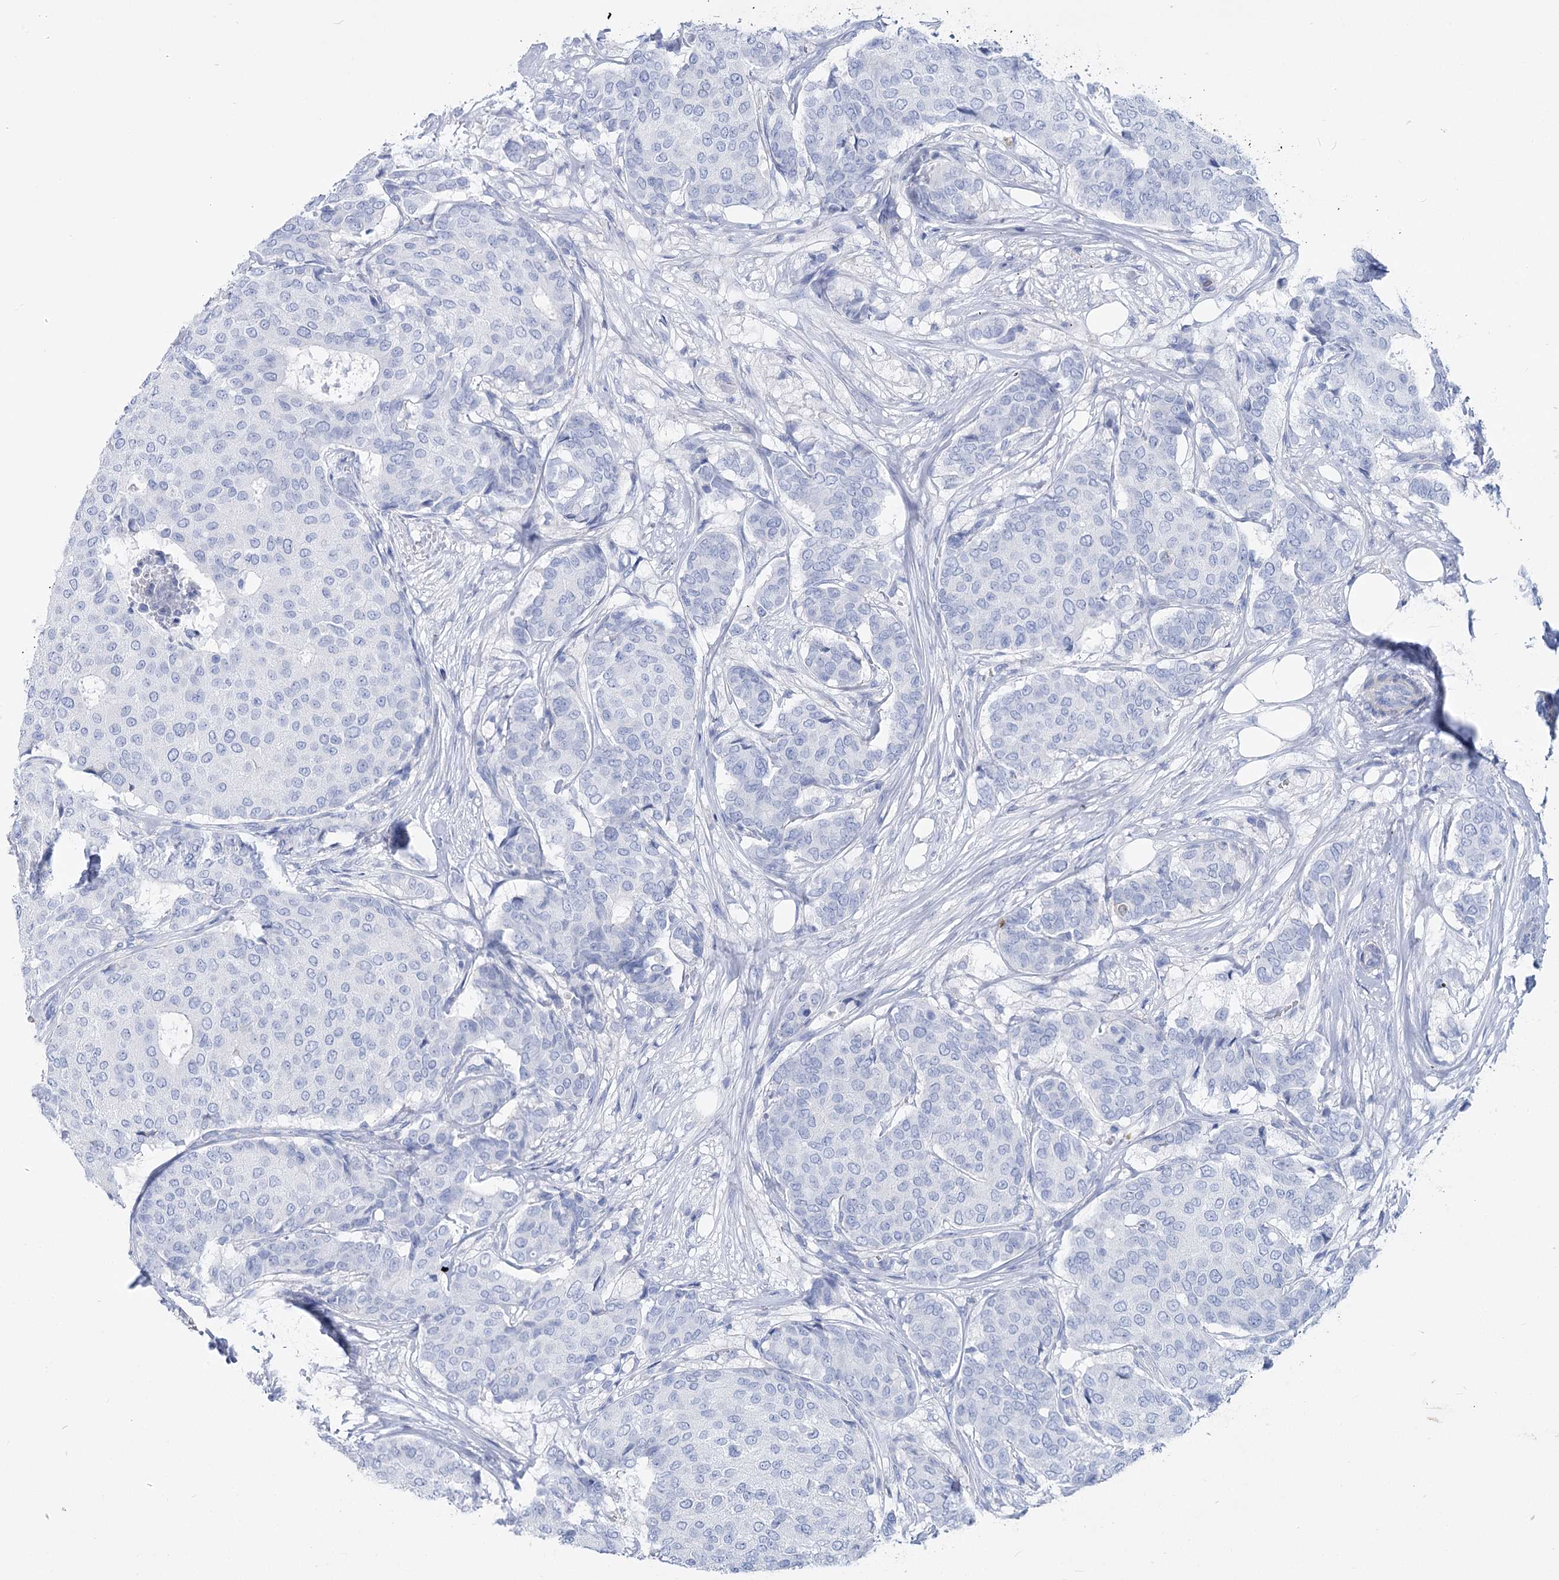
{"staining": {"intensity": "negative", "quantity": "none", "location": "none"}, "tissue": "breast cancer", "cell_type": "Tumor cells", "image_type": "cancer", "snomed": [{"axis": "morphology", "description": "Duct carcinoma"}, {"axis": "topography", "description": "Breast"}], "caption": "High power microscopy micrograph of an immunohistochemistry (IHC) image of breast infiltrating ductal carcinoma, revealing no significant positivity in tumor cells.", "gene": "PCDHA1", "patient": {"sex": "female", "age": 75}}